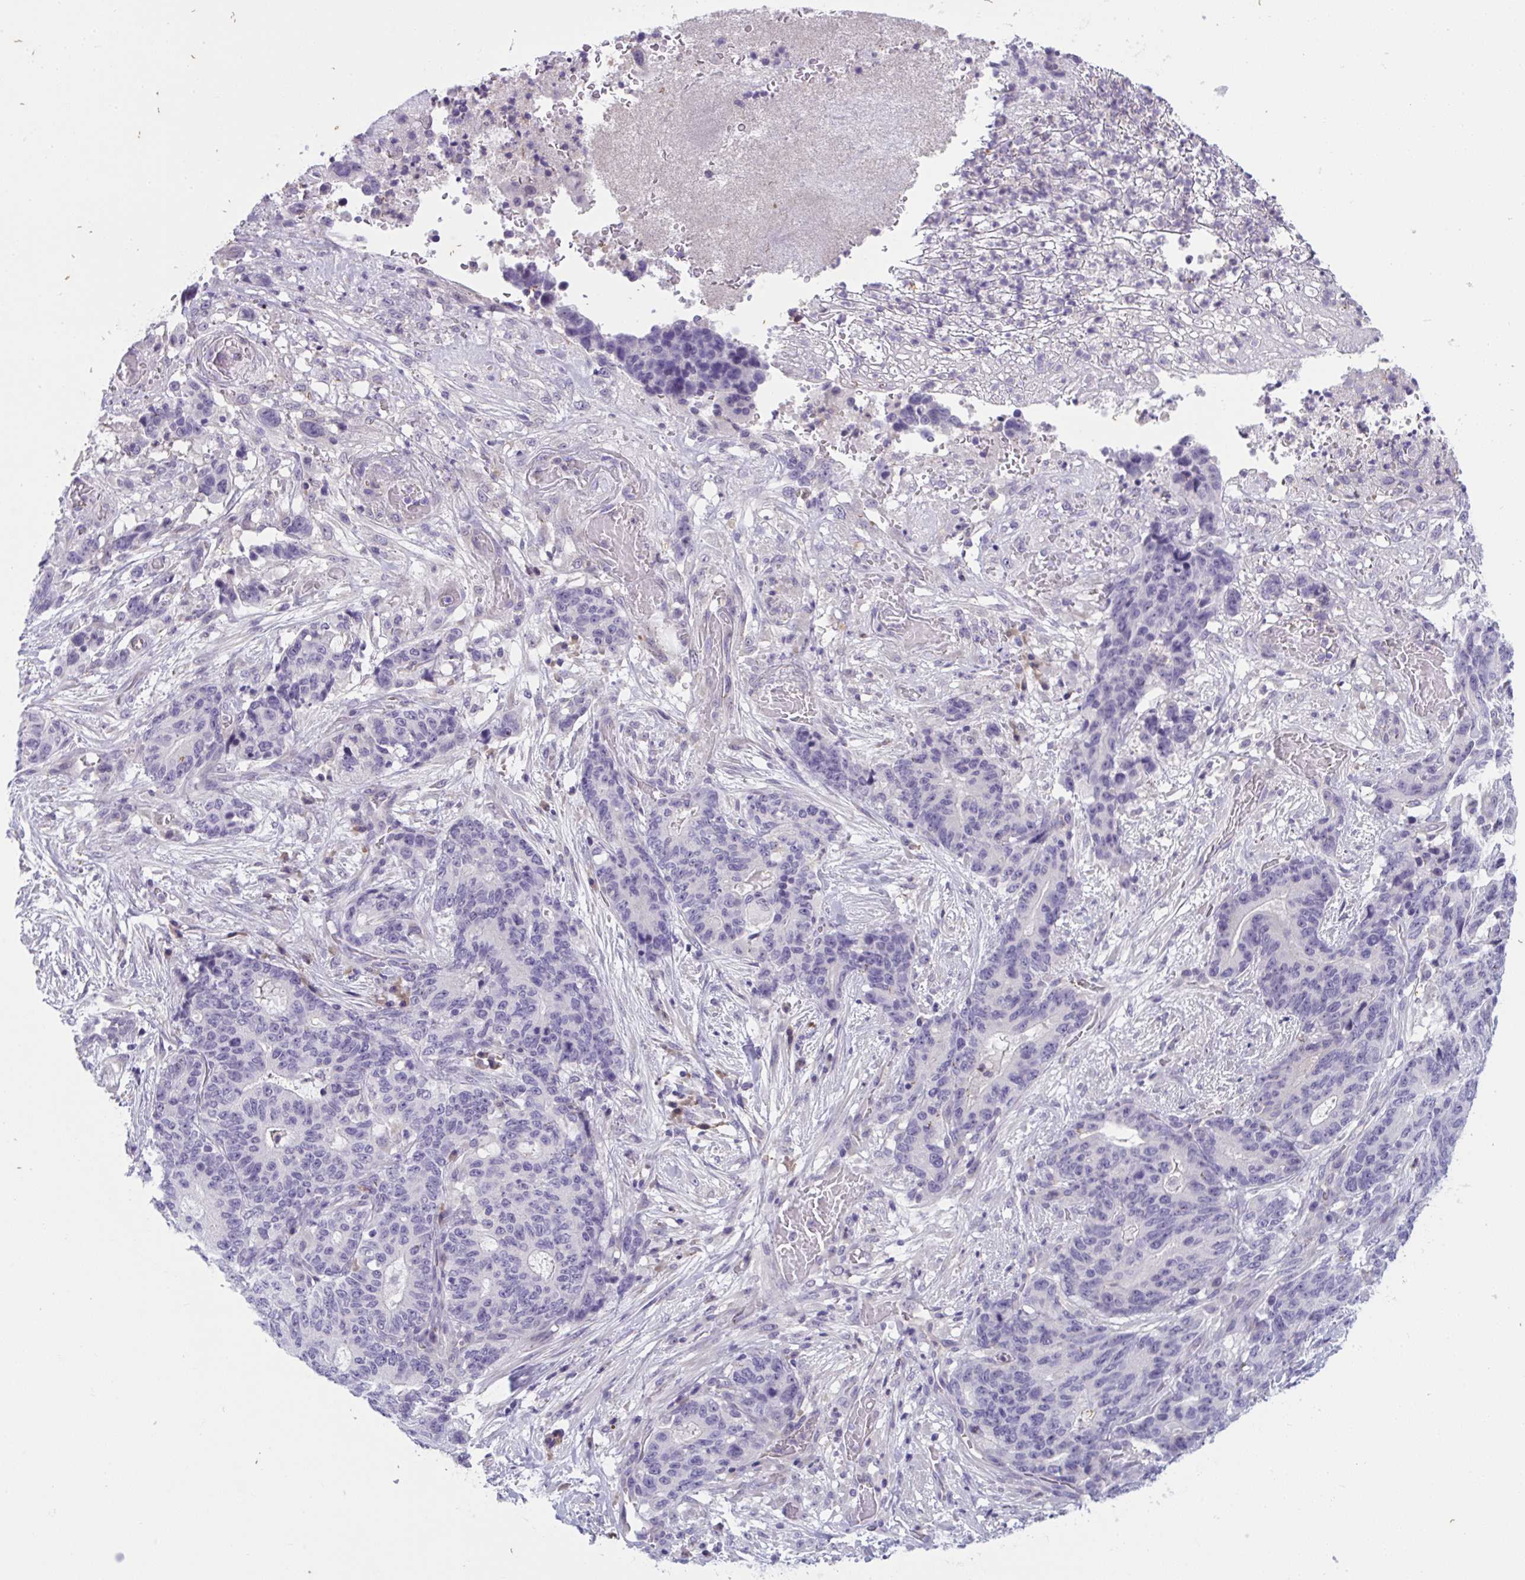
{"staining": {"intensity": "negative", "quantity": "none", "location": "none"}, "tissue": "stomach cancer", "cell_type": "Tumor cells", "image_type": "cancer", "snomed": [{"axis": "morphology", "description": "Normal tissue, NOS"}, {"axis": "morphology", "description": "Adenocarcinoma, NOS"}, {"axis": "topography", "description": "Stomach"}], "caption": "Stomach adenocarcinoma was stained to show a protein in brown. There is no significant expression in tumor cells.", "gene": "WNT9B", "patient": {"sex": "female", "age": 64}}